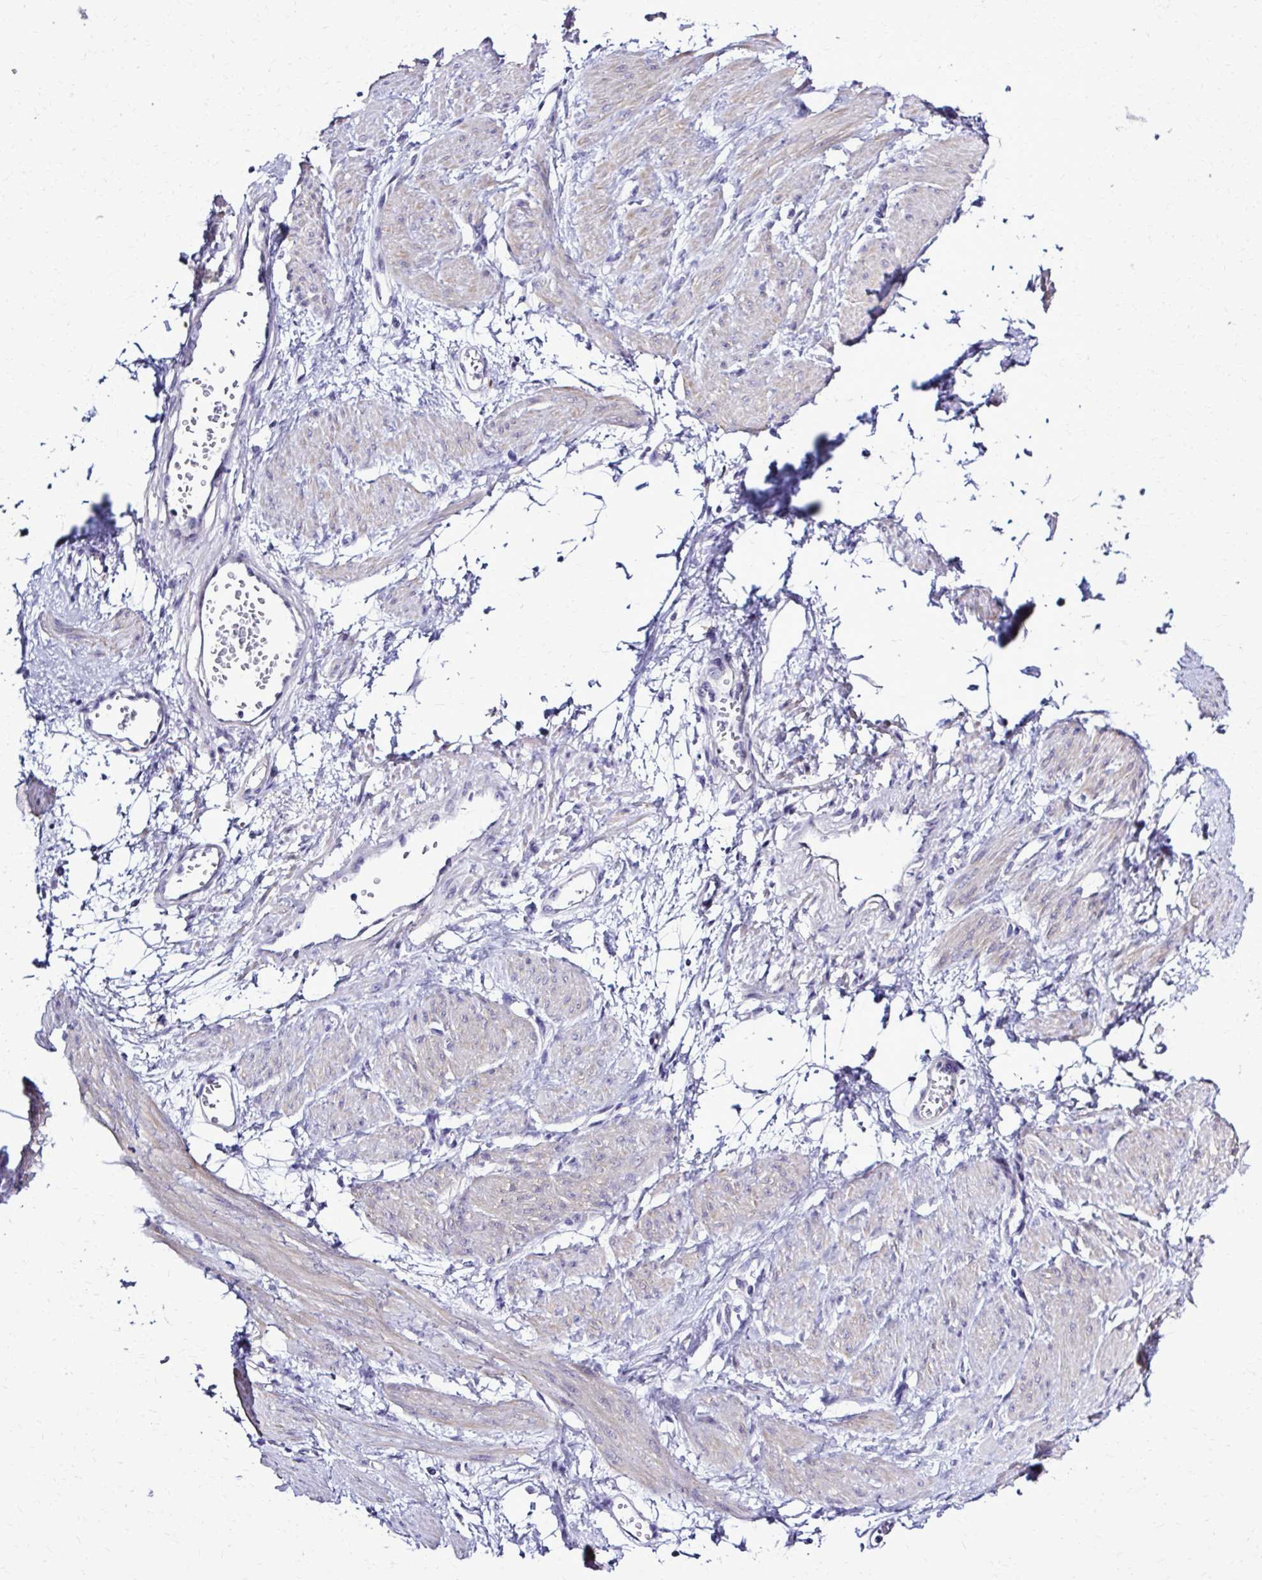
{"staining": {"intensity": "weak", "quantity": "25%-75%", "location": "cytoplasmic/membranous"}, "tissue": "smooth muscle", "cell_type": "Smooth muscle cells", "image_type": "normal", "snomed": [{"axis": "morphology", "description": "Normal tissue, NOS"}, {"axis": "topography", "description": "Smooth muscle"}, {"axis": "topography", "description": "Uterus"}], "caption": "Immunohistochemistry staining of unremarkable smooth muscle, which shows low levels of weak cytoplasmic/membranous expression in about 25%-75% of smooth muscle cells indicating weak cytoplasmic/membranous protein staining. The staining was performed using DAB (brown) for protein detection and nuclei were counterstained in hematoxylin (blue).", "gene": "RASL11B", "patient": {"sex": "female", "age": 39}}